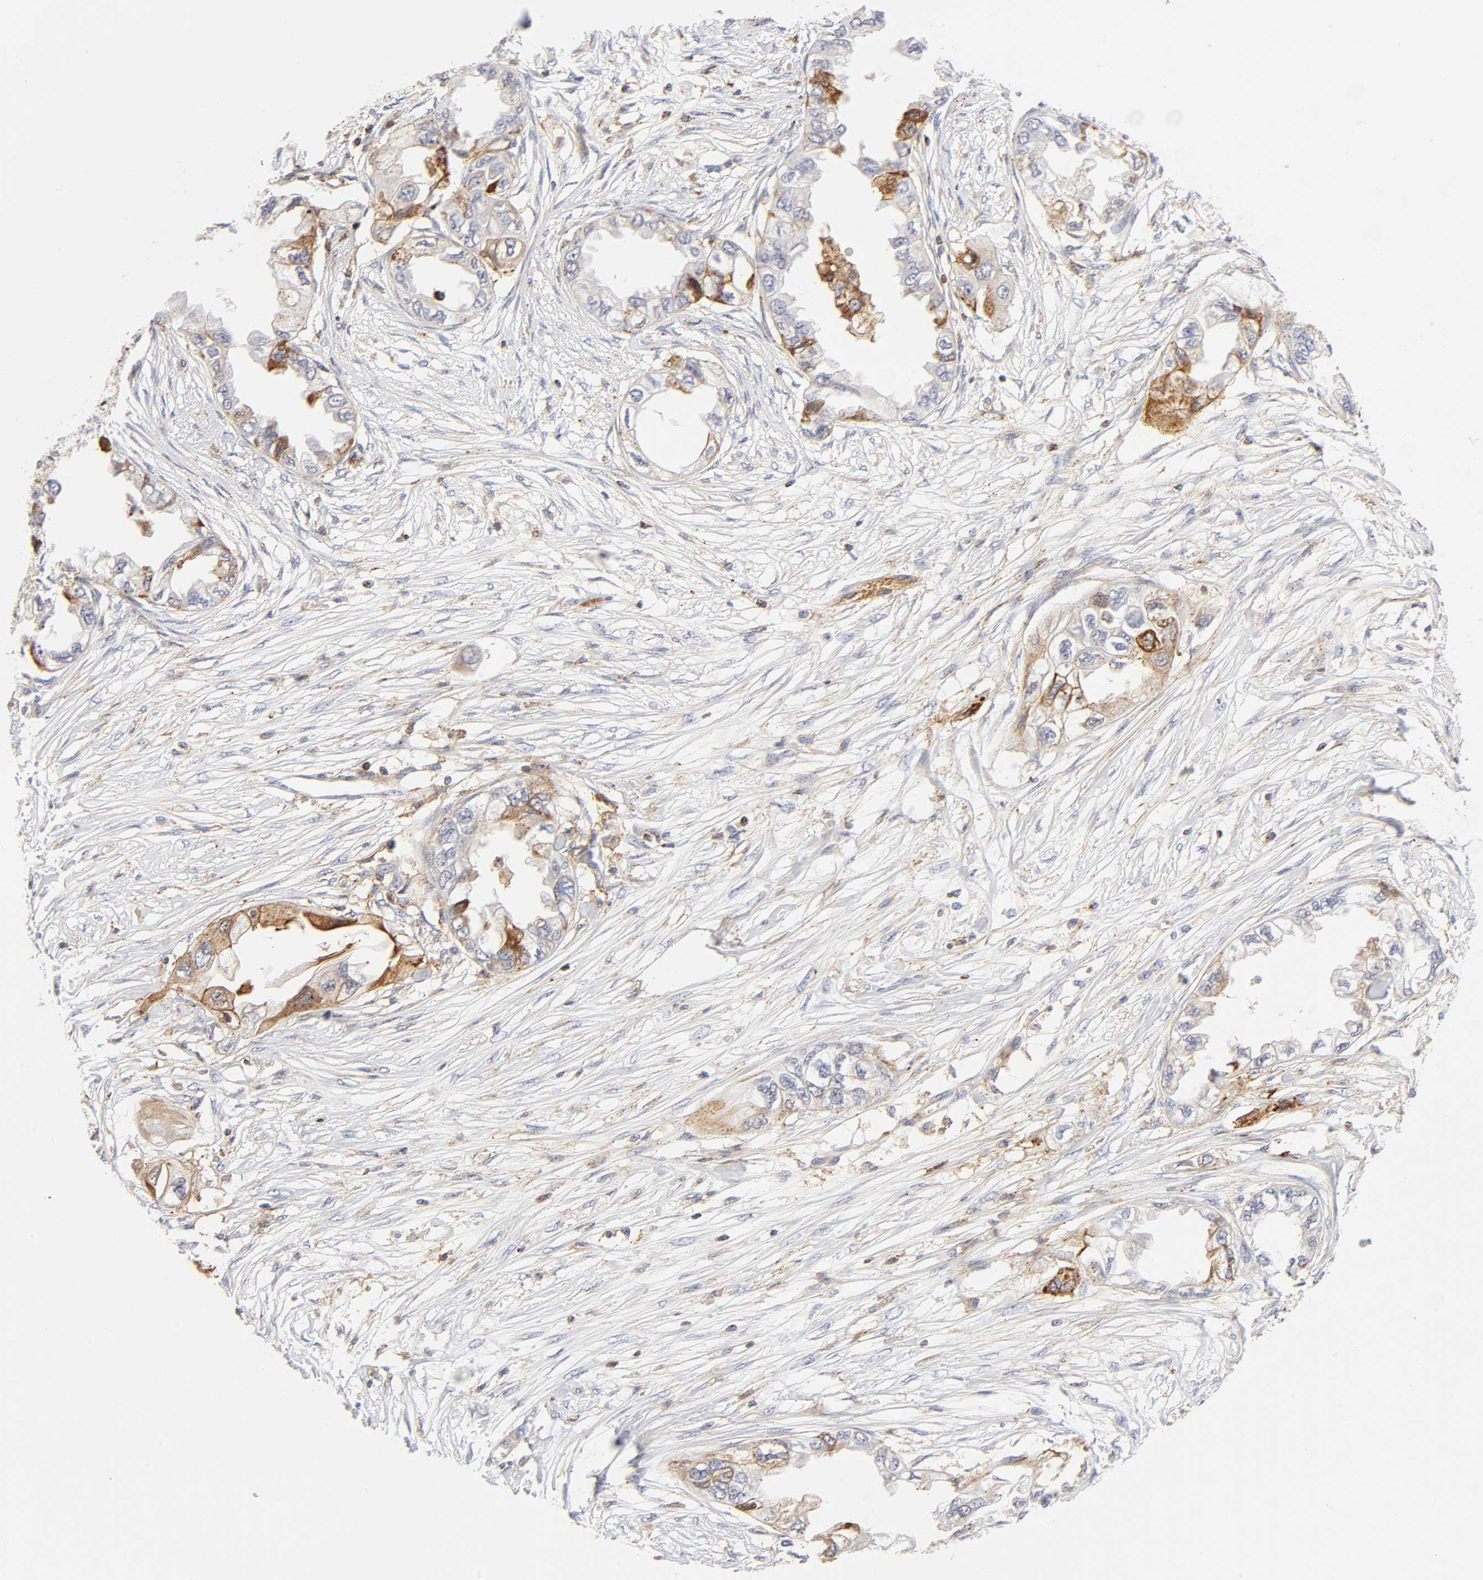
{"staining": {"intensity": "moderate", "quantity": "<25%", "location": "cytoplasmic/membranous"}, "tissue": "endometrial cancer", "cell_type": "Tumor cells", "image_type": "cancer", "snomed": [{"axis": "morphology", "description": "Adenocarcinoma, NOS"}, {"axis": "topography", "description": "Endometrium"}], "caption": "A micrograph of endometrial cancer (adenocarcinoma) stained for a protein exhibits moderate cytoplasmic/membranous brown staining in tumor cells.", "gene": "ANXA7", "patient": {"sex": "female", "age": 67}}